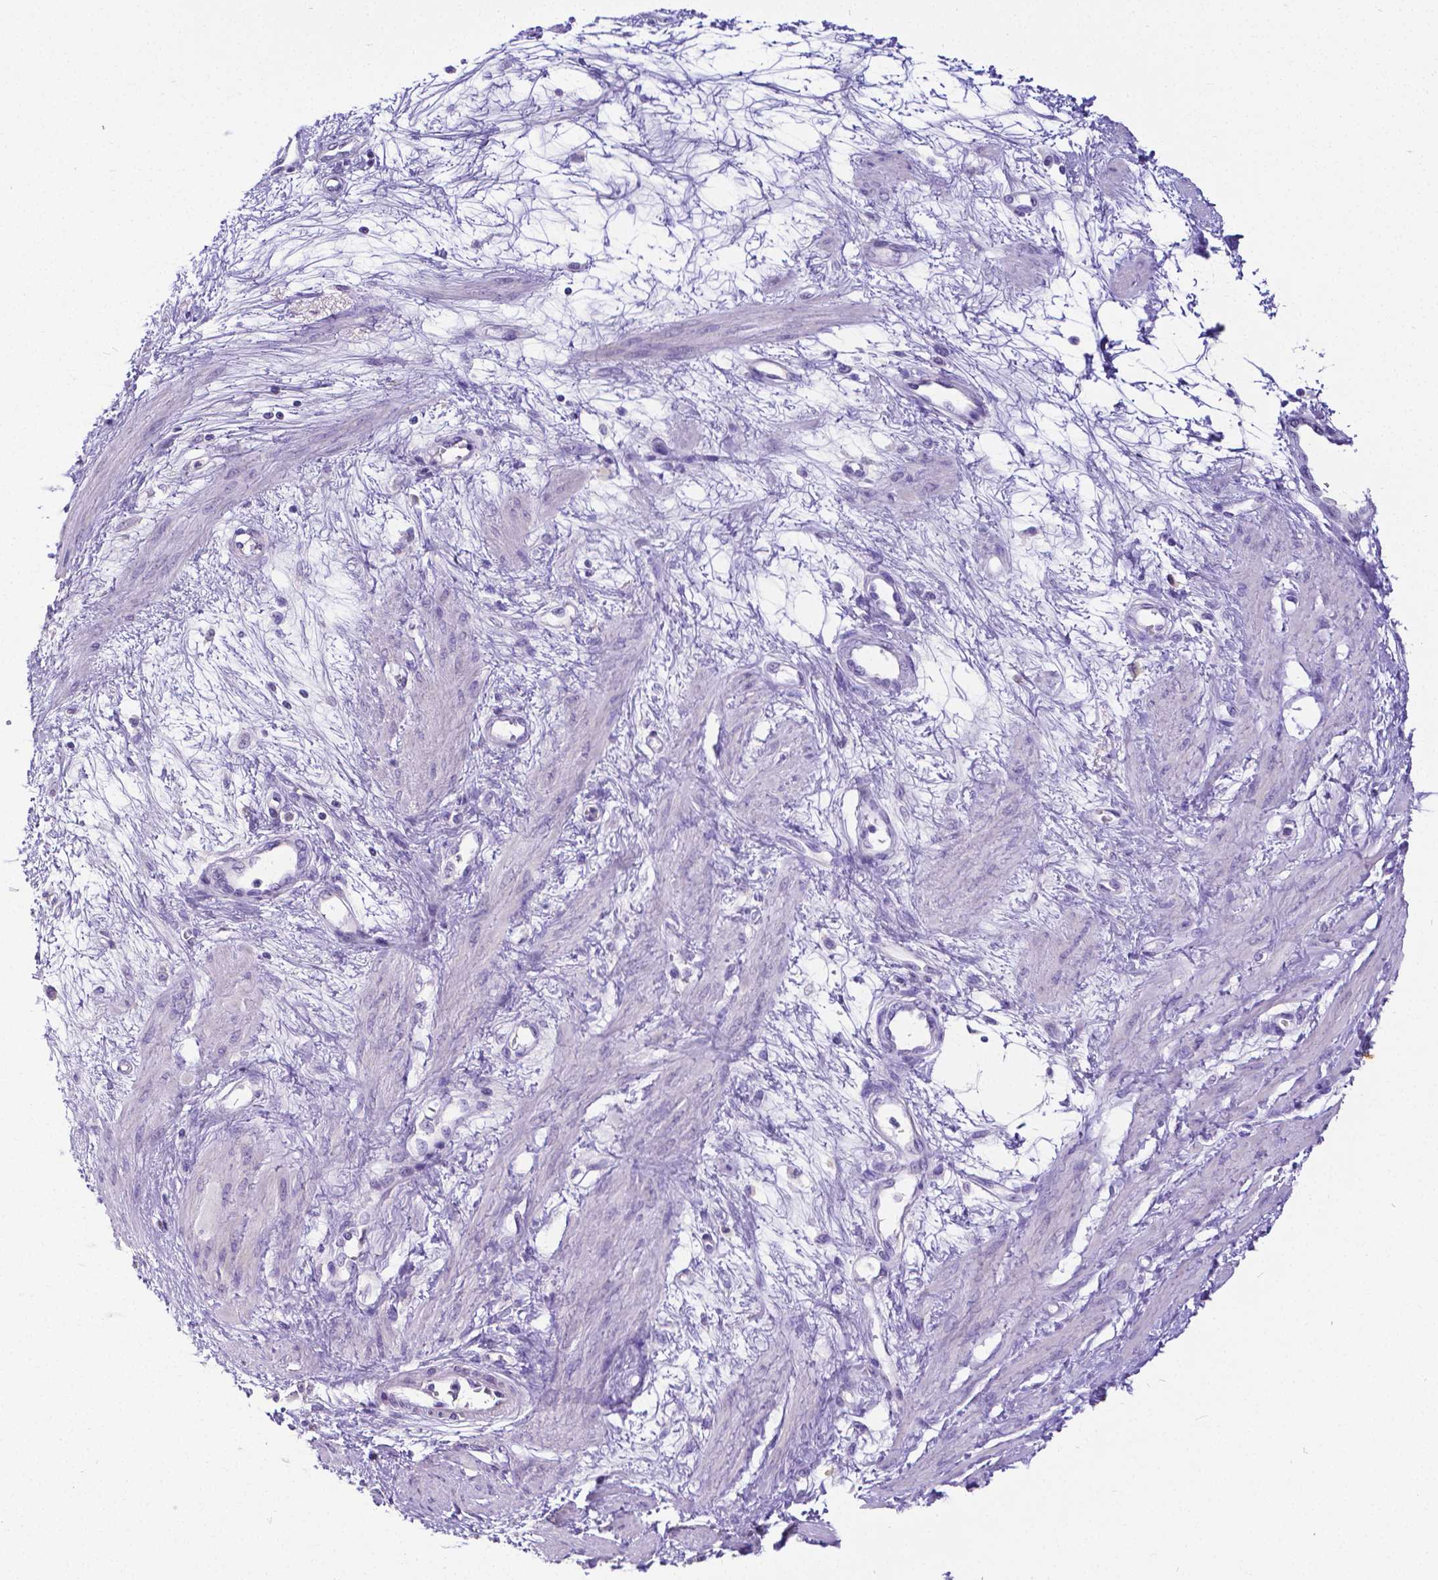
{"staining": {"intensity": "negative", "quantity": "none", "location": "none"}, "tissue": "smooth muscle", "cell_type": "Smooth muscle cells", "image_type": "normal", "snomed": [{"axis": "morphology", "description": "Normal tissue, NOS"}, {"axis": "topography", "description": "Smooth muscle"}, {"axis": "topography", "description": "Uterus"}], "caption": "This image is of normal smooth muscle stained with immunohistochemistry to label a protein in brown with the nuclei are counter-stained blue. There is no positivity in smooth muscle cells.", "gene": "SATB2", "patient": {"sex": "female", "age": 39}}